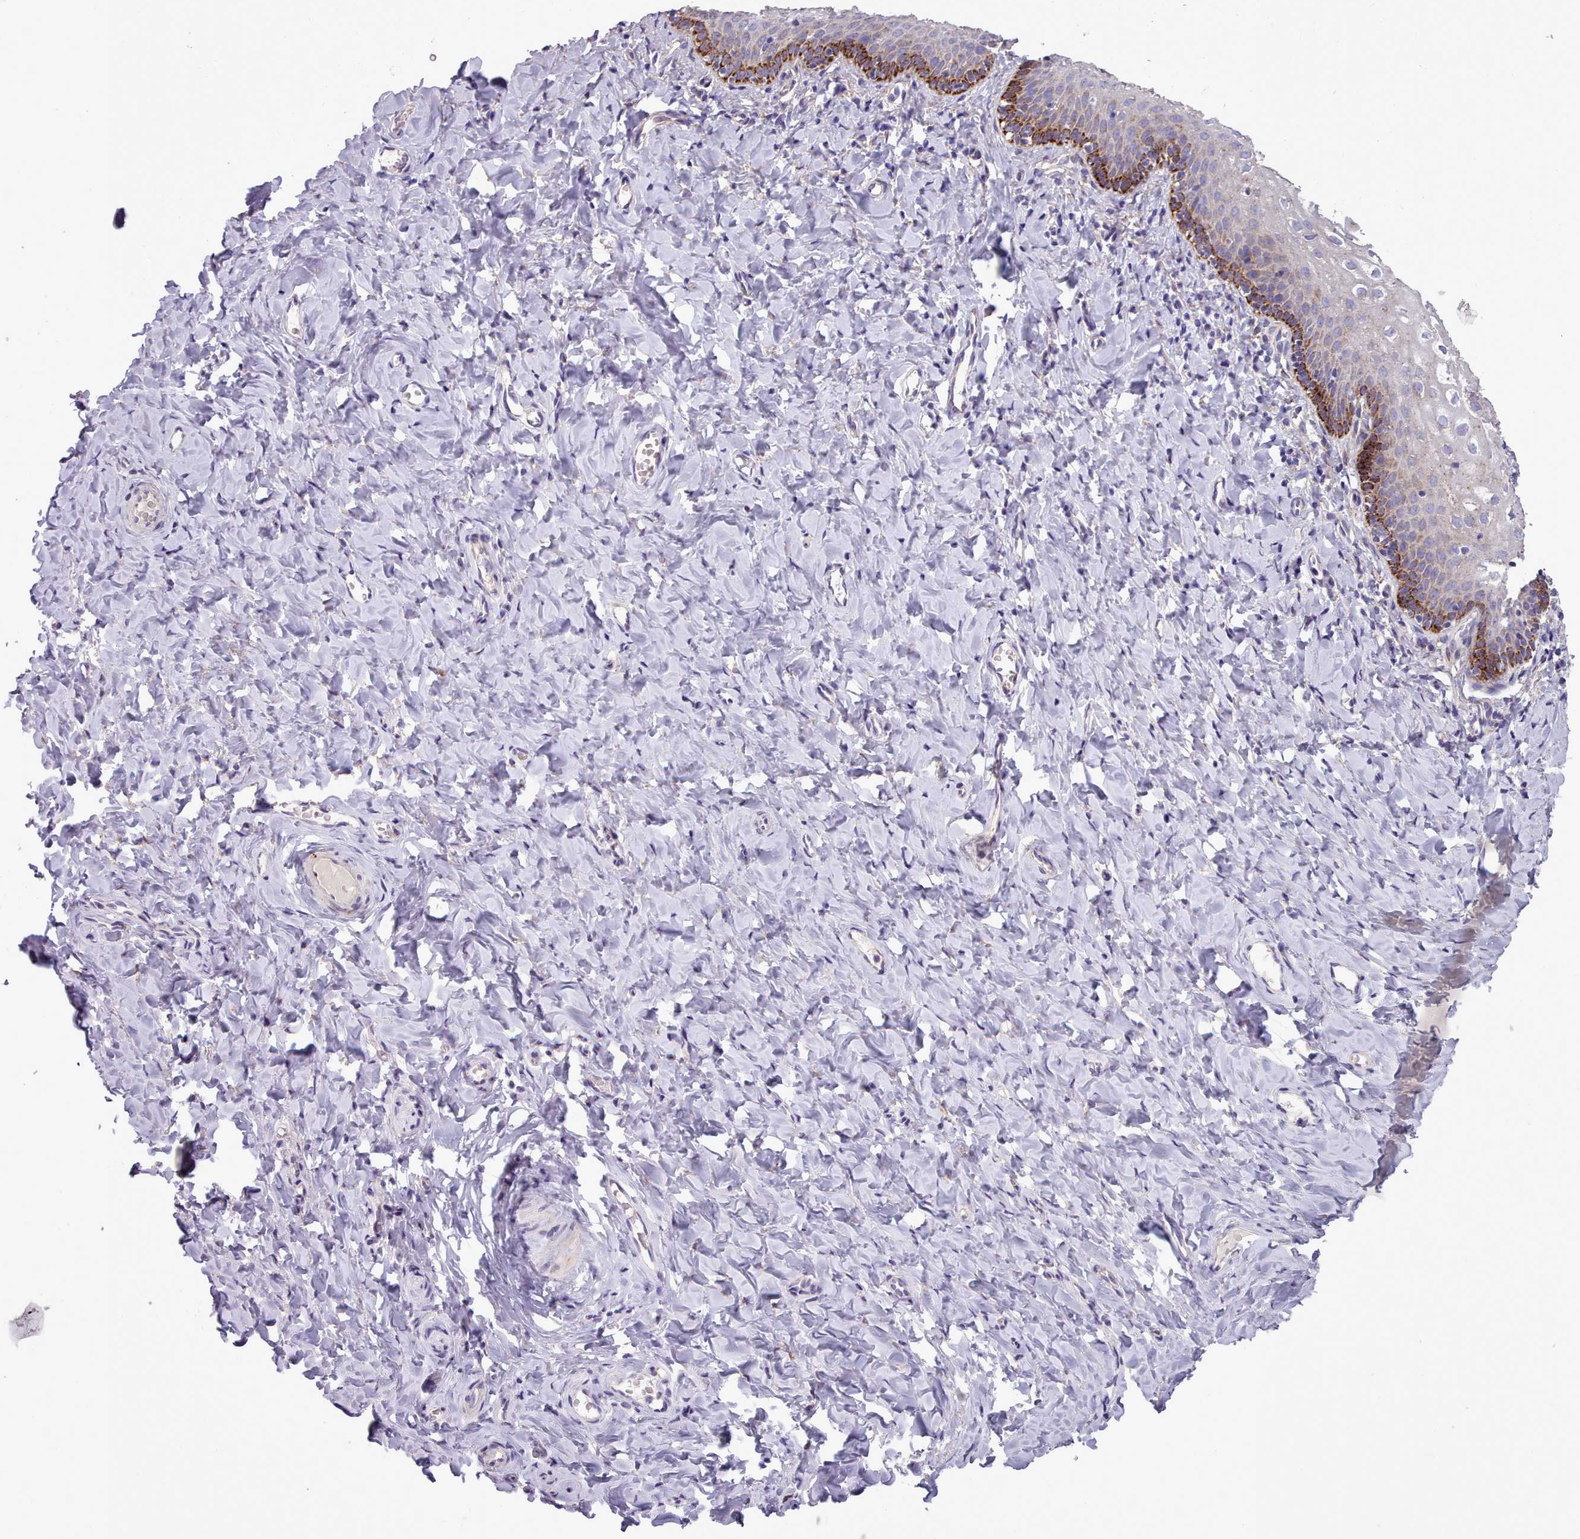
{"staining": {"intensity": "strong", "quantity": "<25%", "location": "cytoplasmic/membranous"}, "tissue": "vagina", "cell_type": "Squamous epithelial cells", "image_type": "normal", "snomed": [{"axis": "morphology", "description": "Normal tissue, NOS"}, {"axis": "topography", "description": "Vagina"}], "caption": "IHC staining of normal vagina, which shows medium levels of strong cytoplasmic/membranous expression in approximately <25% of squamous epithelial cells indicating strong cytoplasmic/membranous protein staining. The staining was performed using DAB (3,3'-diaminobenzidine) (brown) for protein detection and nuclei were counterstained in hematoxylin (blue).", "gene": "FKBP10", "patient": {"sex": "female", "age": 60}}